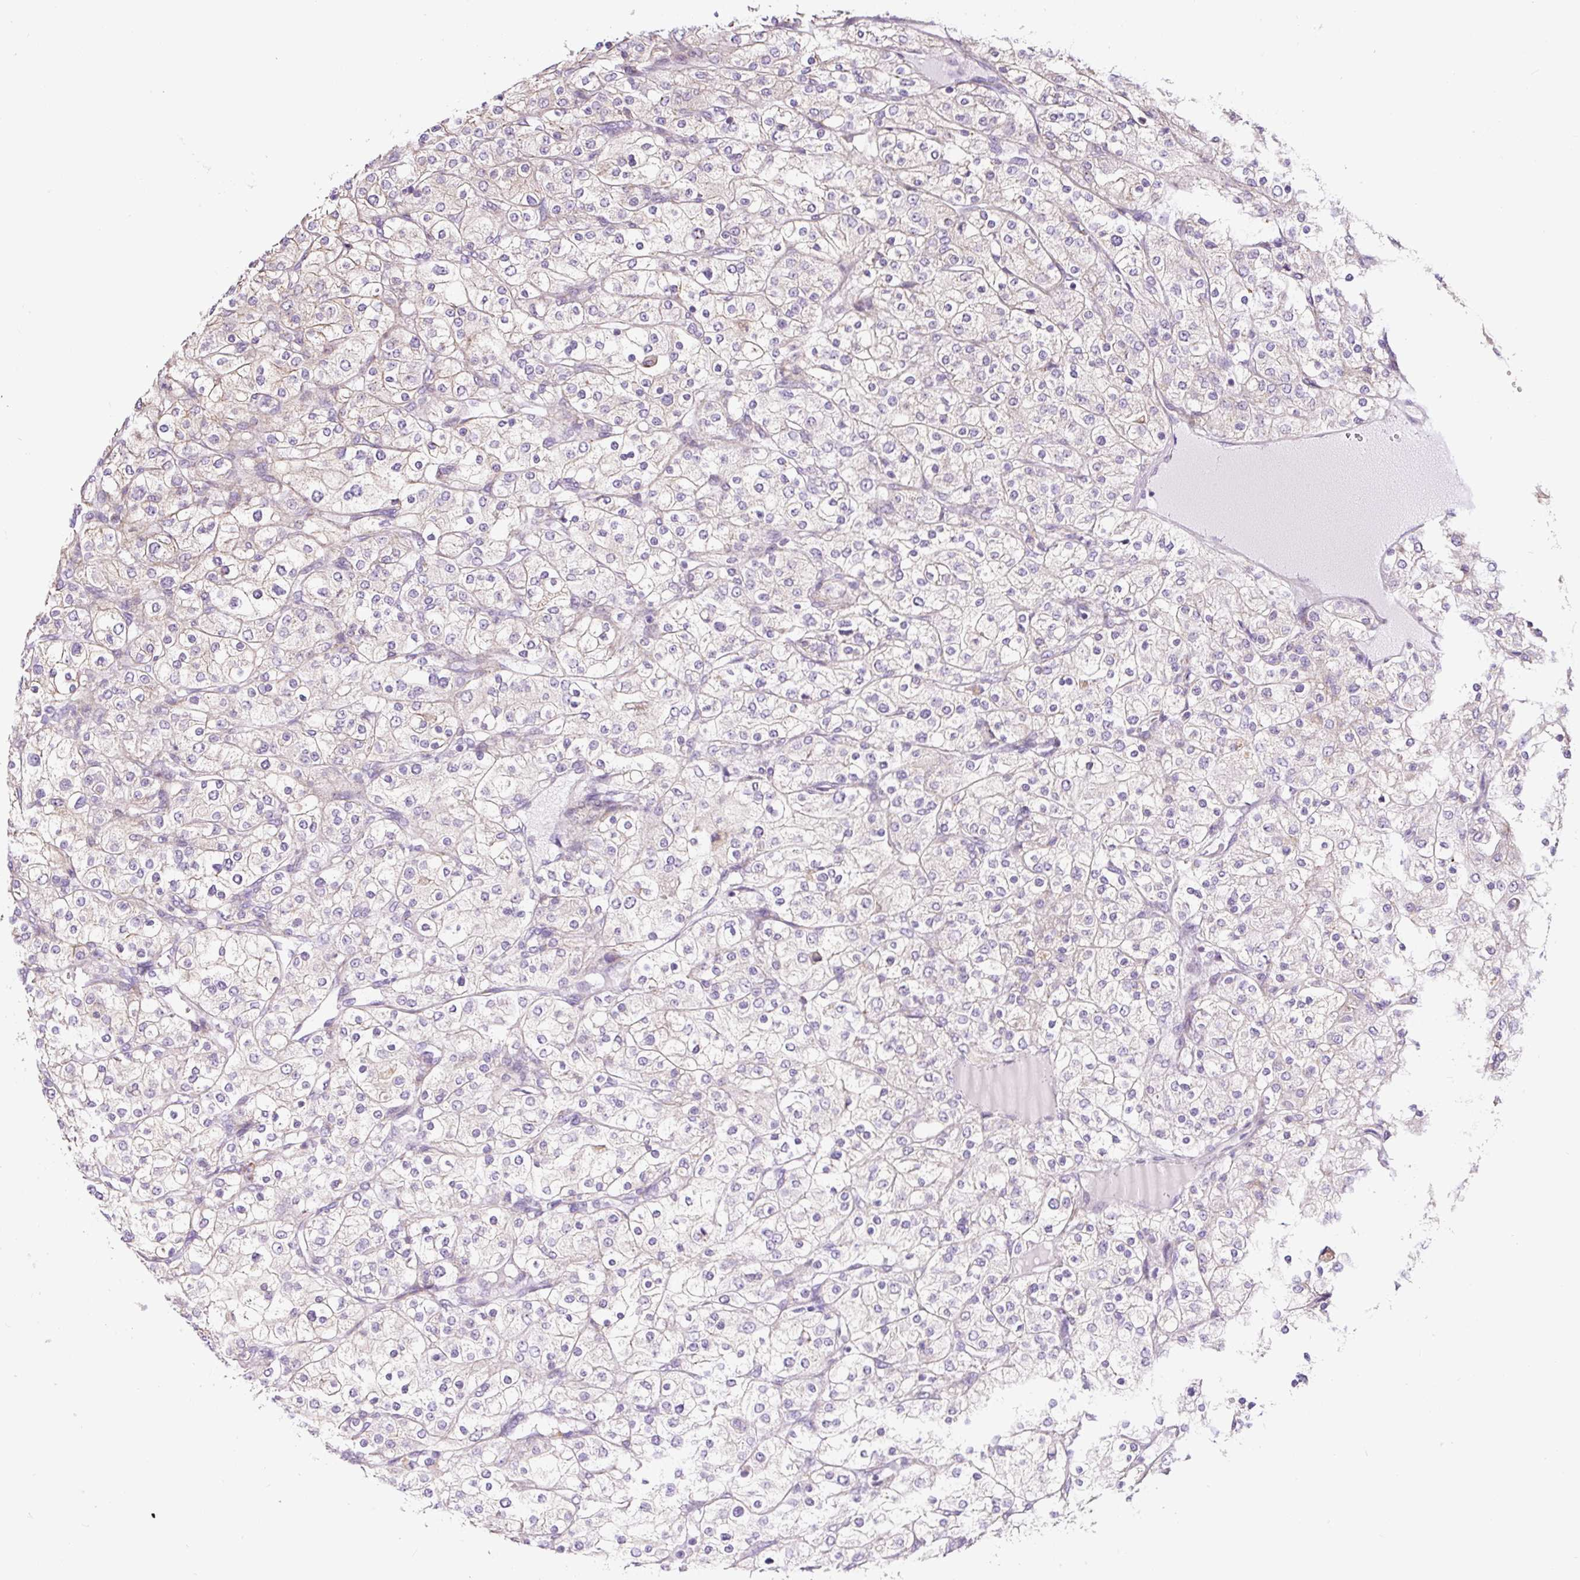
{"staining": {"intensity": "negative", "quantity": "none", "location": "none"}, "tissue": "renal cancer", "cell_type": "Tumor cells", "image_type": "cancer", "snomed": [{"axis": "morphology", "description": "Adenocarcinoma, NOS"}, {"axis": "topography", "description": "Kidney"}], "caption": "Tumor cells show no significant expression in renal adenocarcinoma. Nuclei are stained in blue.", "gene": "HPS4", "patient": {"sex": "male", "age": 80}}